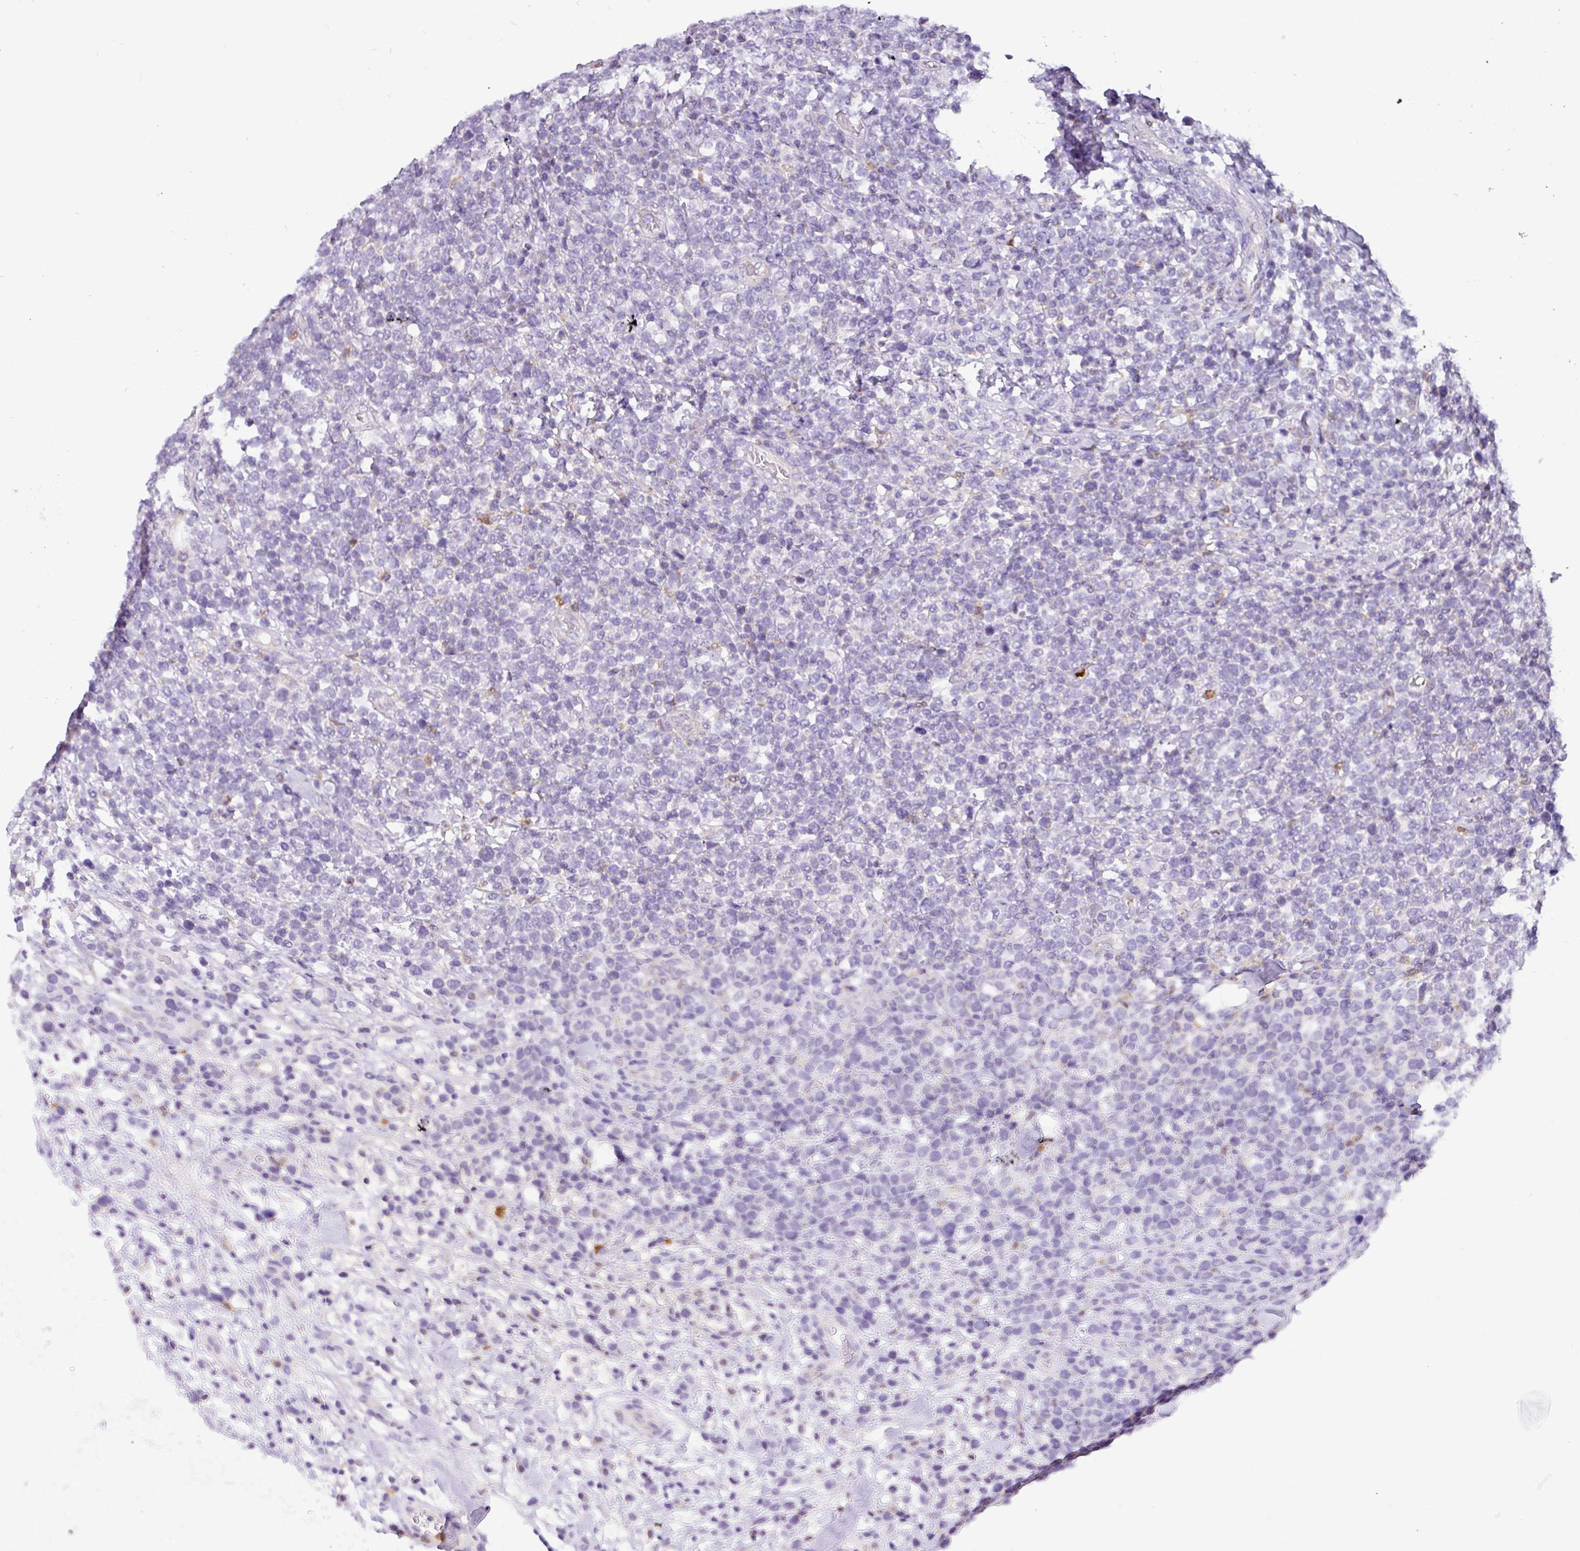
{"staining": {"intensity": "negative", "quantity": "none", "location": "none"}, "tissue": "lymphoma", "cell_type": "Tumor cells", "image_type": "cancer", "snomed": [{"axis": "morphology", "description": "Malignant lymphoma, non-Hodgkin's type, High grade"}, {"axis": "topography", "description": "Soft tissue"}], "caption": "This is an immunohistochemistry micrograph of human high-grade malignant lymphoma, non-Hodgkin's type. There is no staining in tumor cells.", "gene": "SH2D3C", "patient": {"sex": "female", "age": 56}}